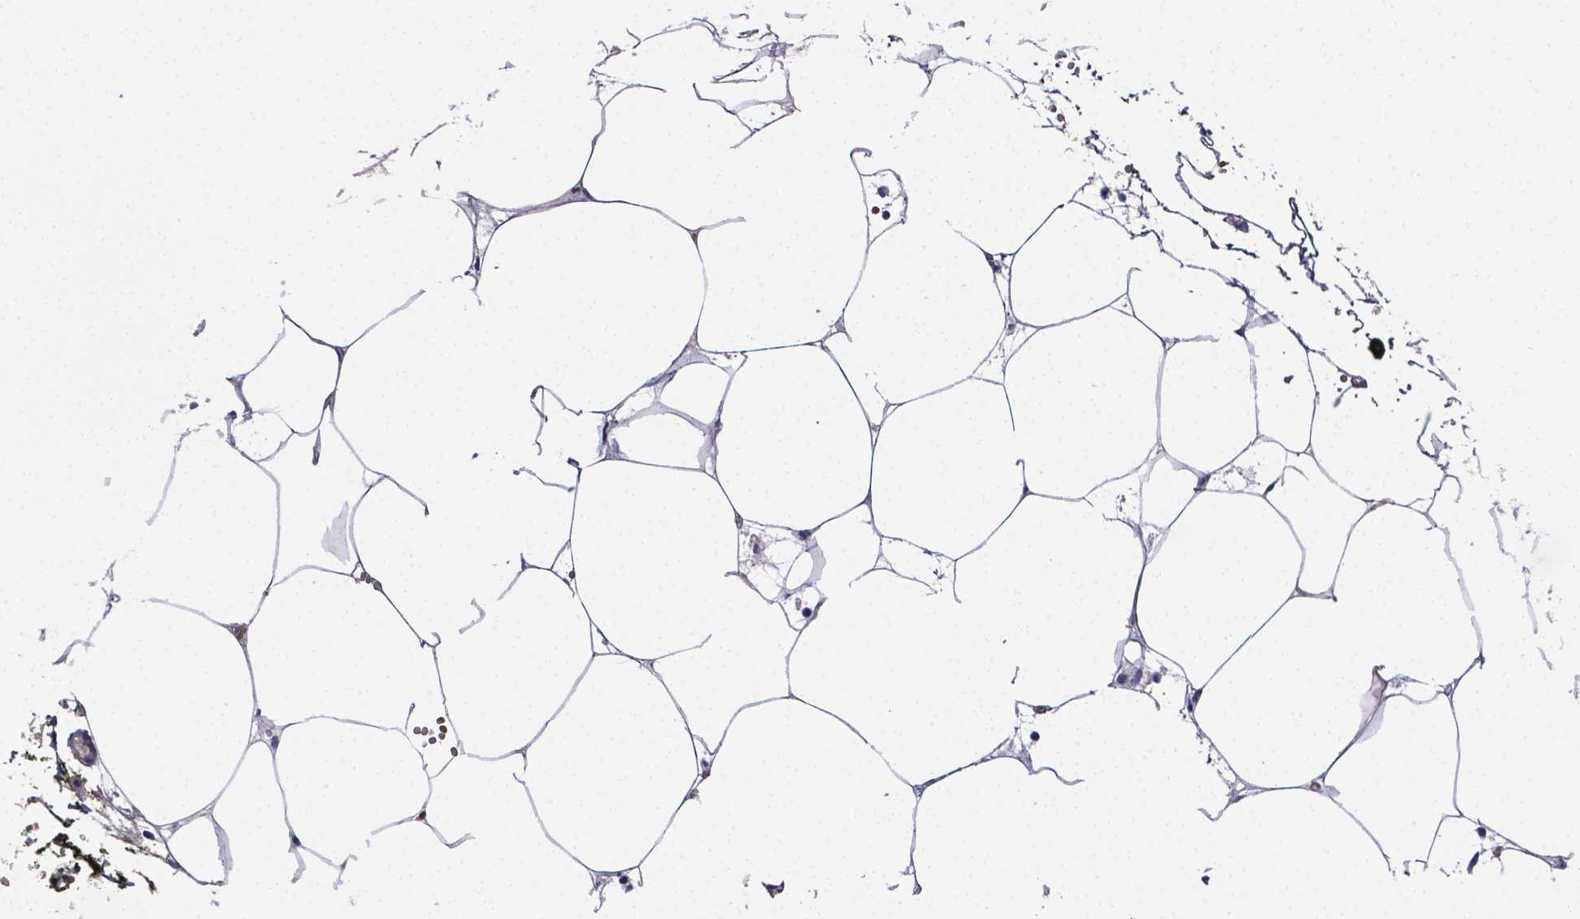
{"staining": {"intensity": "moderate", "quantity": "<25%", "location": "cytoplasmic/membranous"}, "tissue": "adipose tissue", "cell_type": "Adipocytes", "image_type": "normal", "snomed": [{"axis": "morphology", "description": "Normal tissue, NOS"}, {"axis": "topography", "description": "Adipose tissue"}, {"axis": "topography", "description": "Pancreas"}, {"axis": "topography", "description": "Peripheral nerve tissue"}], "caption": "A low amount of moderate cytoplasmic/membranous staining is identified in about <25% of adipocytes in benign adipose tissue.", "gene": "GABRA3", "patient": {"sex": "female", "age": 58}}